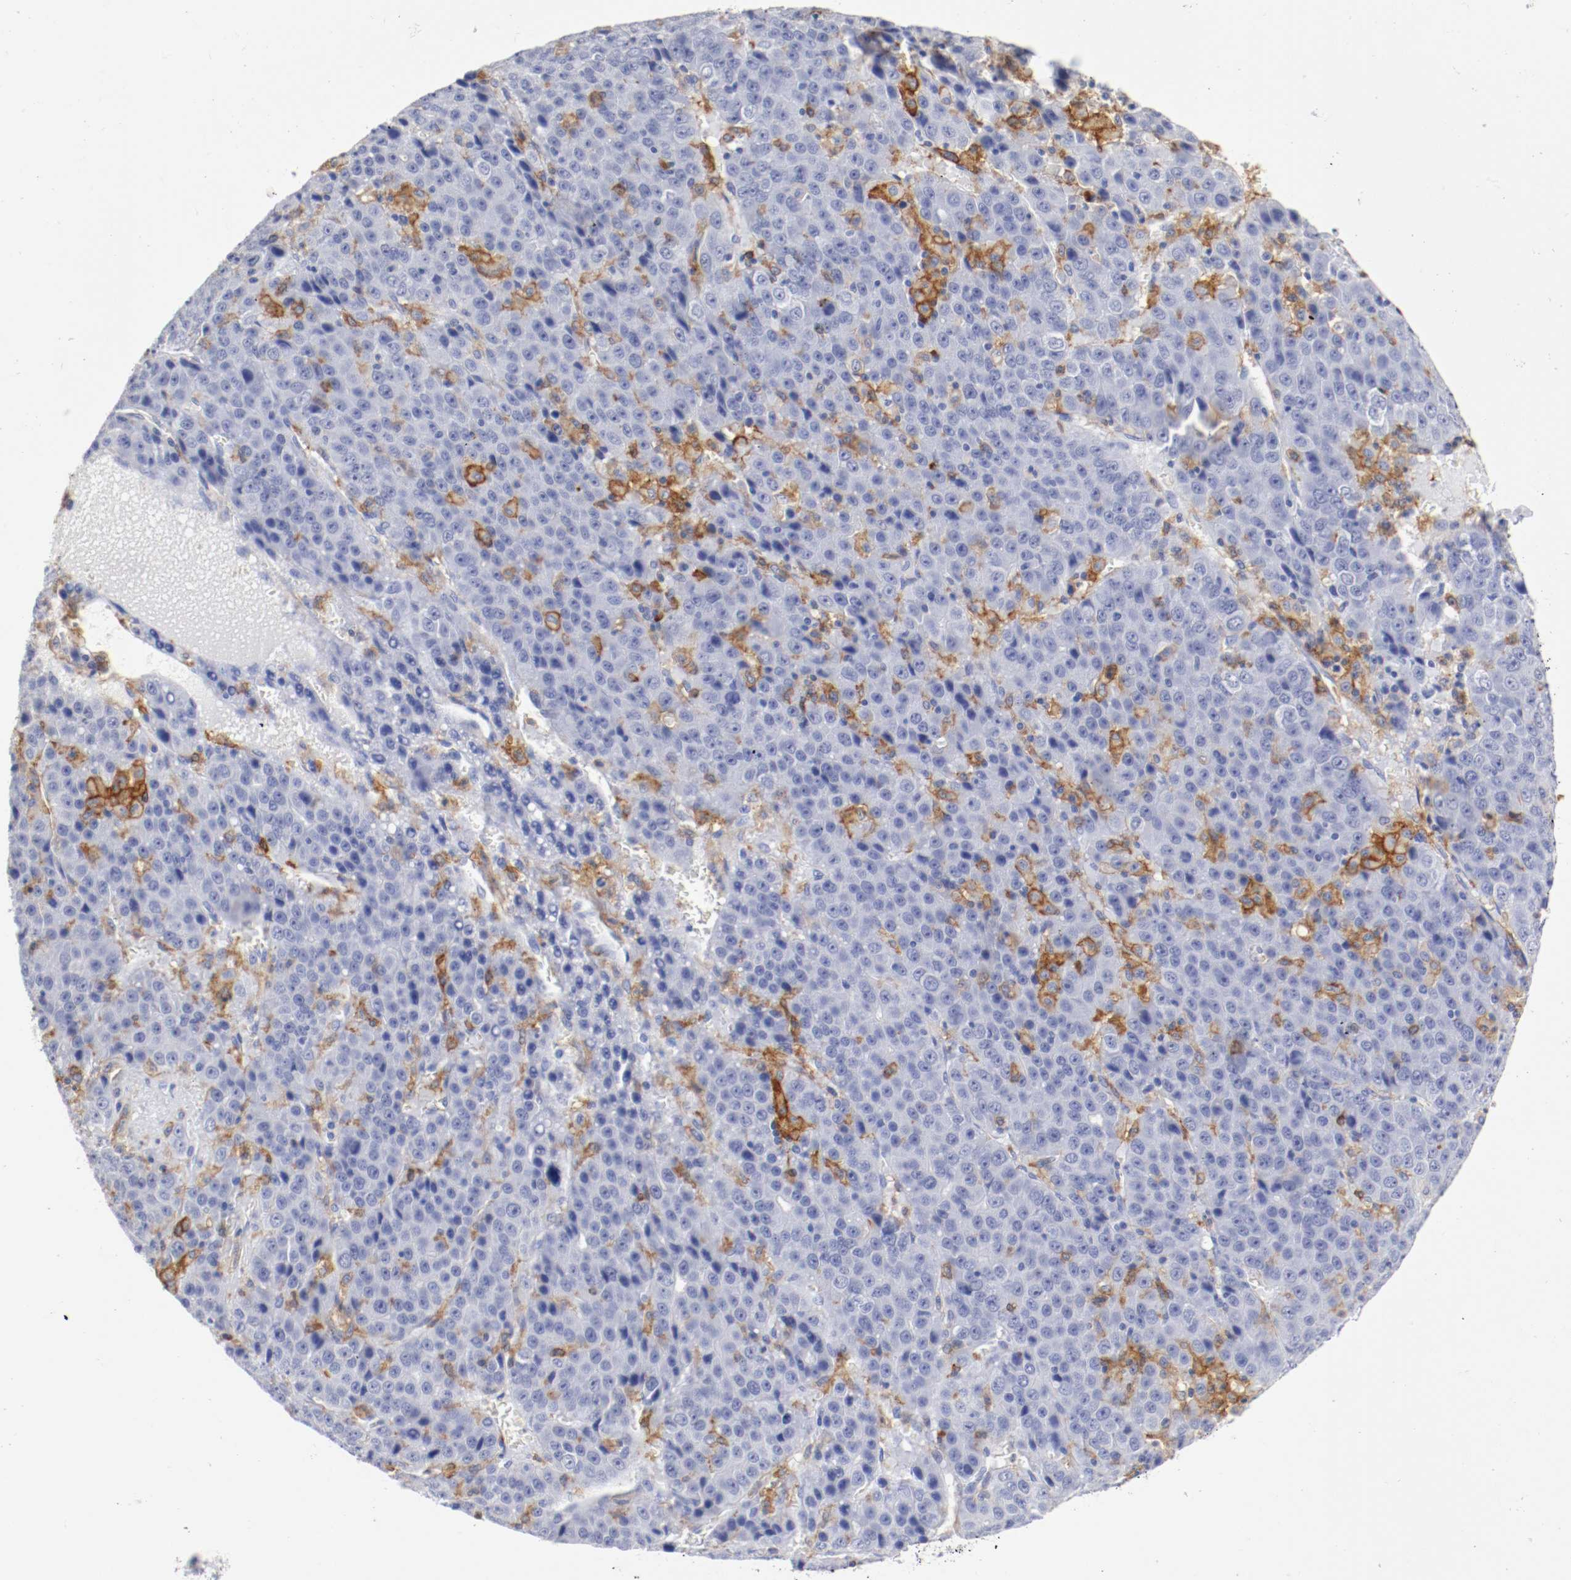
{"staining": {"intensity": "negative", "quantity": "none", "location": "none"}, "tissue": "liver cancer", "cell_type": "Tumor cells", "image_type": "cancer", "snomed": [{"axis": "morphology", "description": "Carcinoma, Hepatocellular, NOS"}, {"axis": "topography", "description": "Liver"}], "caption": "Liver hepatocellular carcinoma stained for a protein using immunohistochemistry exhibits no expression tumor cells.", "gene": "ITGAX", "patient": {"sex": "female", "age": 53}}